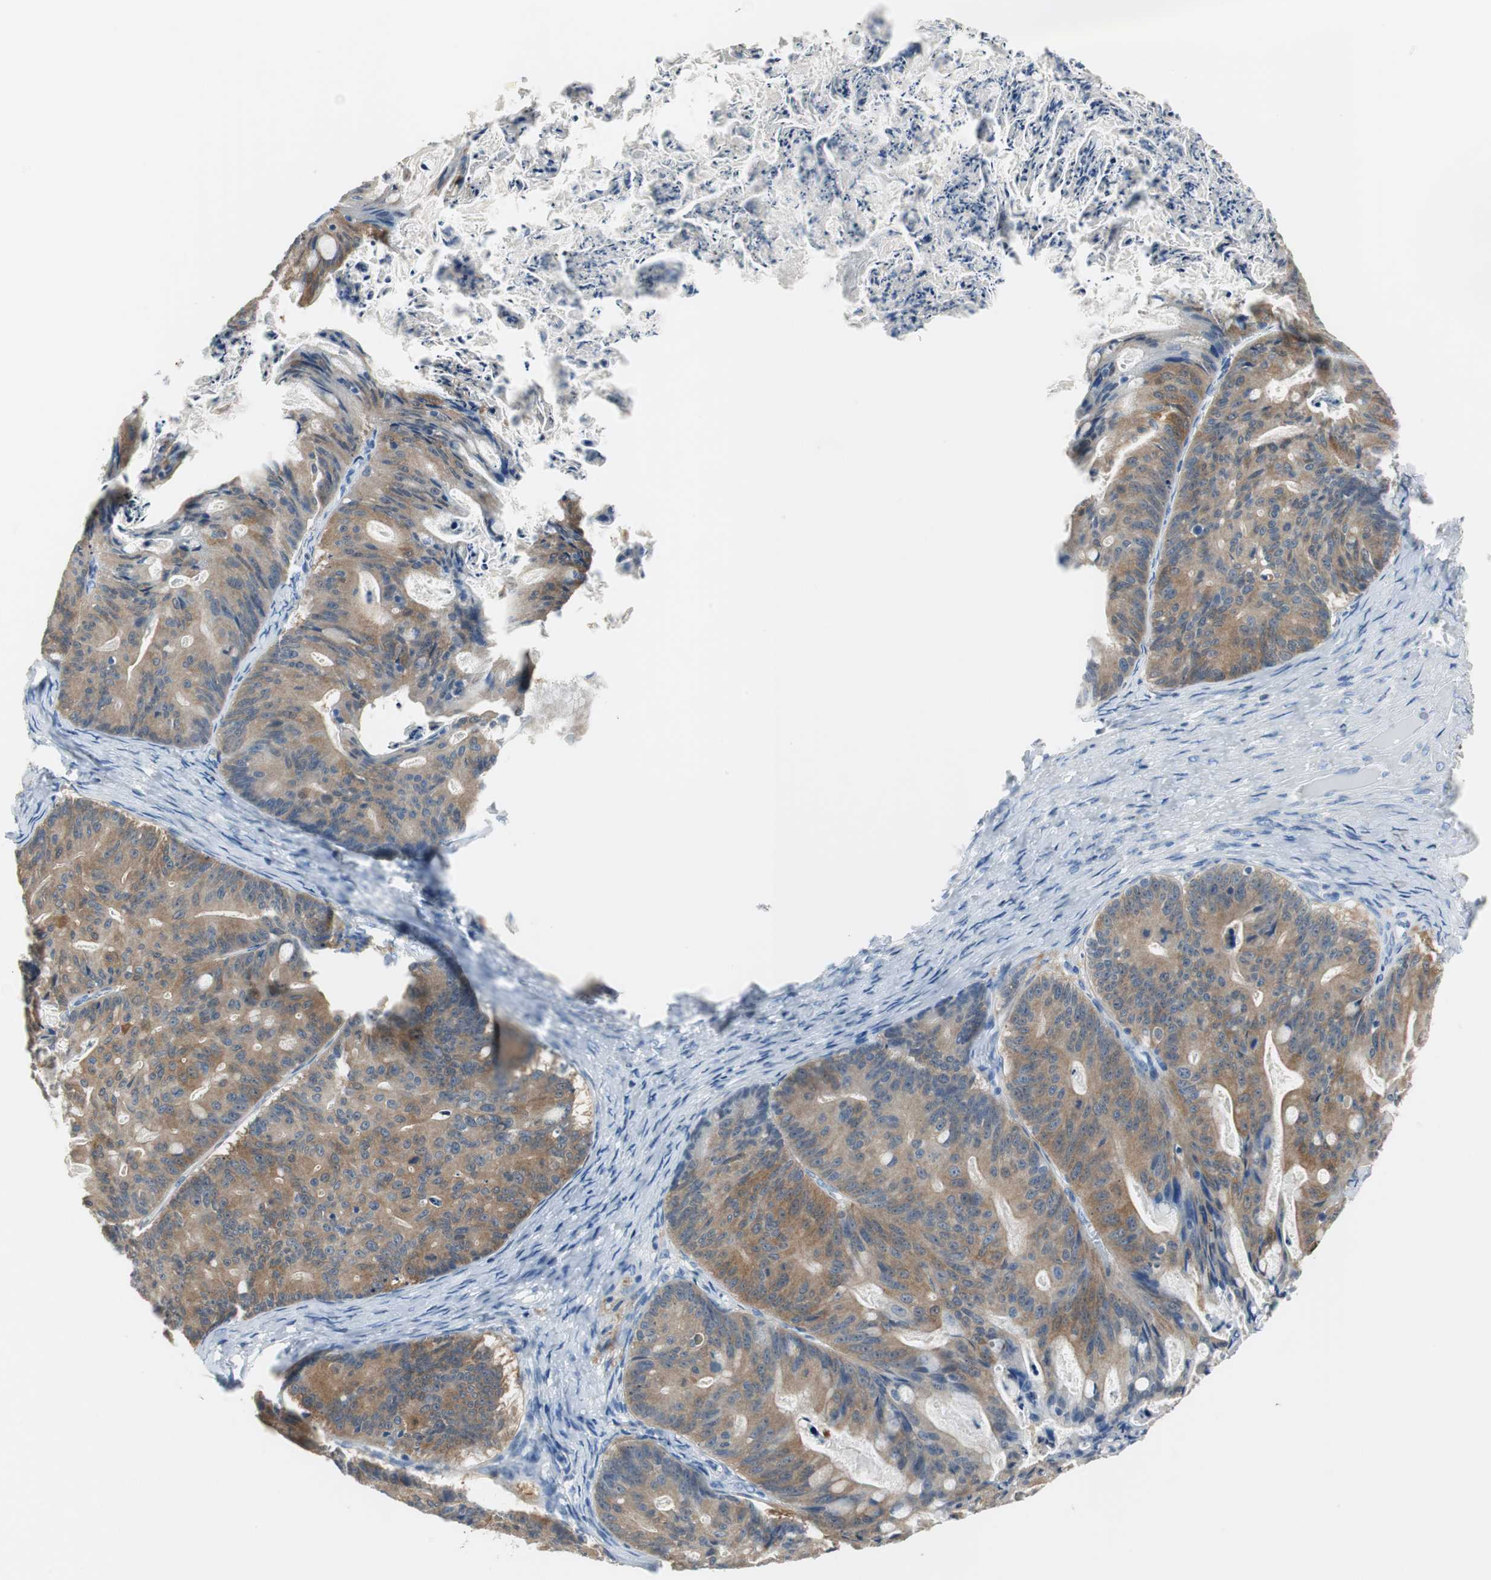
{"staining": {"intensity": "moderate", "quantity": ">75%", "location": "cytoplasmic/membranous"}, "tissue": "ovarian cancer", "cell_type": "Tumor cells", "image_type": "cancer", "snomed": [{"axis": "morphology", "description": "Cystadenocarcinoma, mucinous, NOS"}, {"axis": "topography", "description": "Ovary"}], "caption": "This is an image of IHC staining of ovarian cancer, which shows moderate expression in the cytoplasmic/membranous of tumor cells.", "gene": "FBP1", "patient": {"sex": "female", "age": 36}}